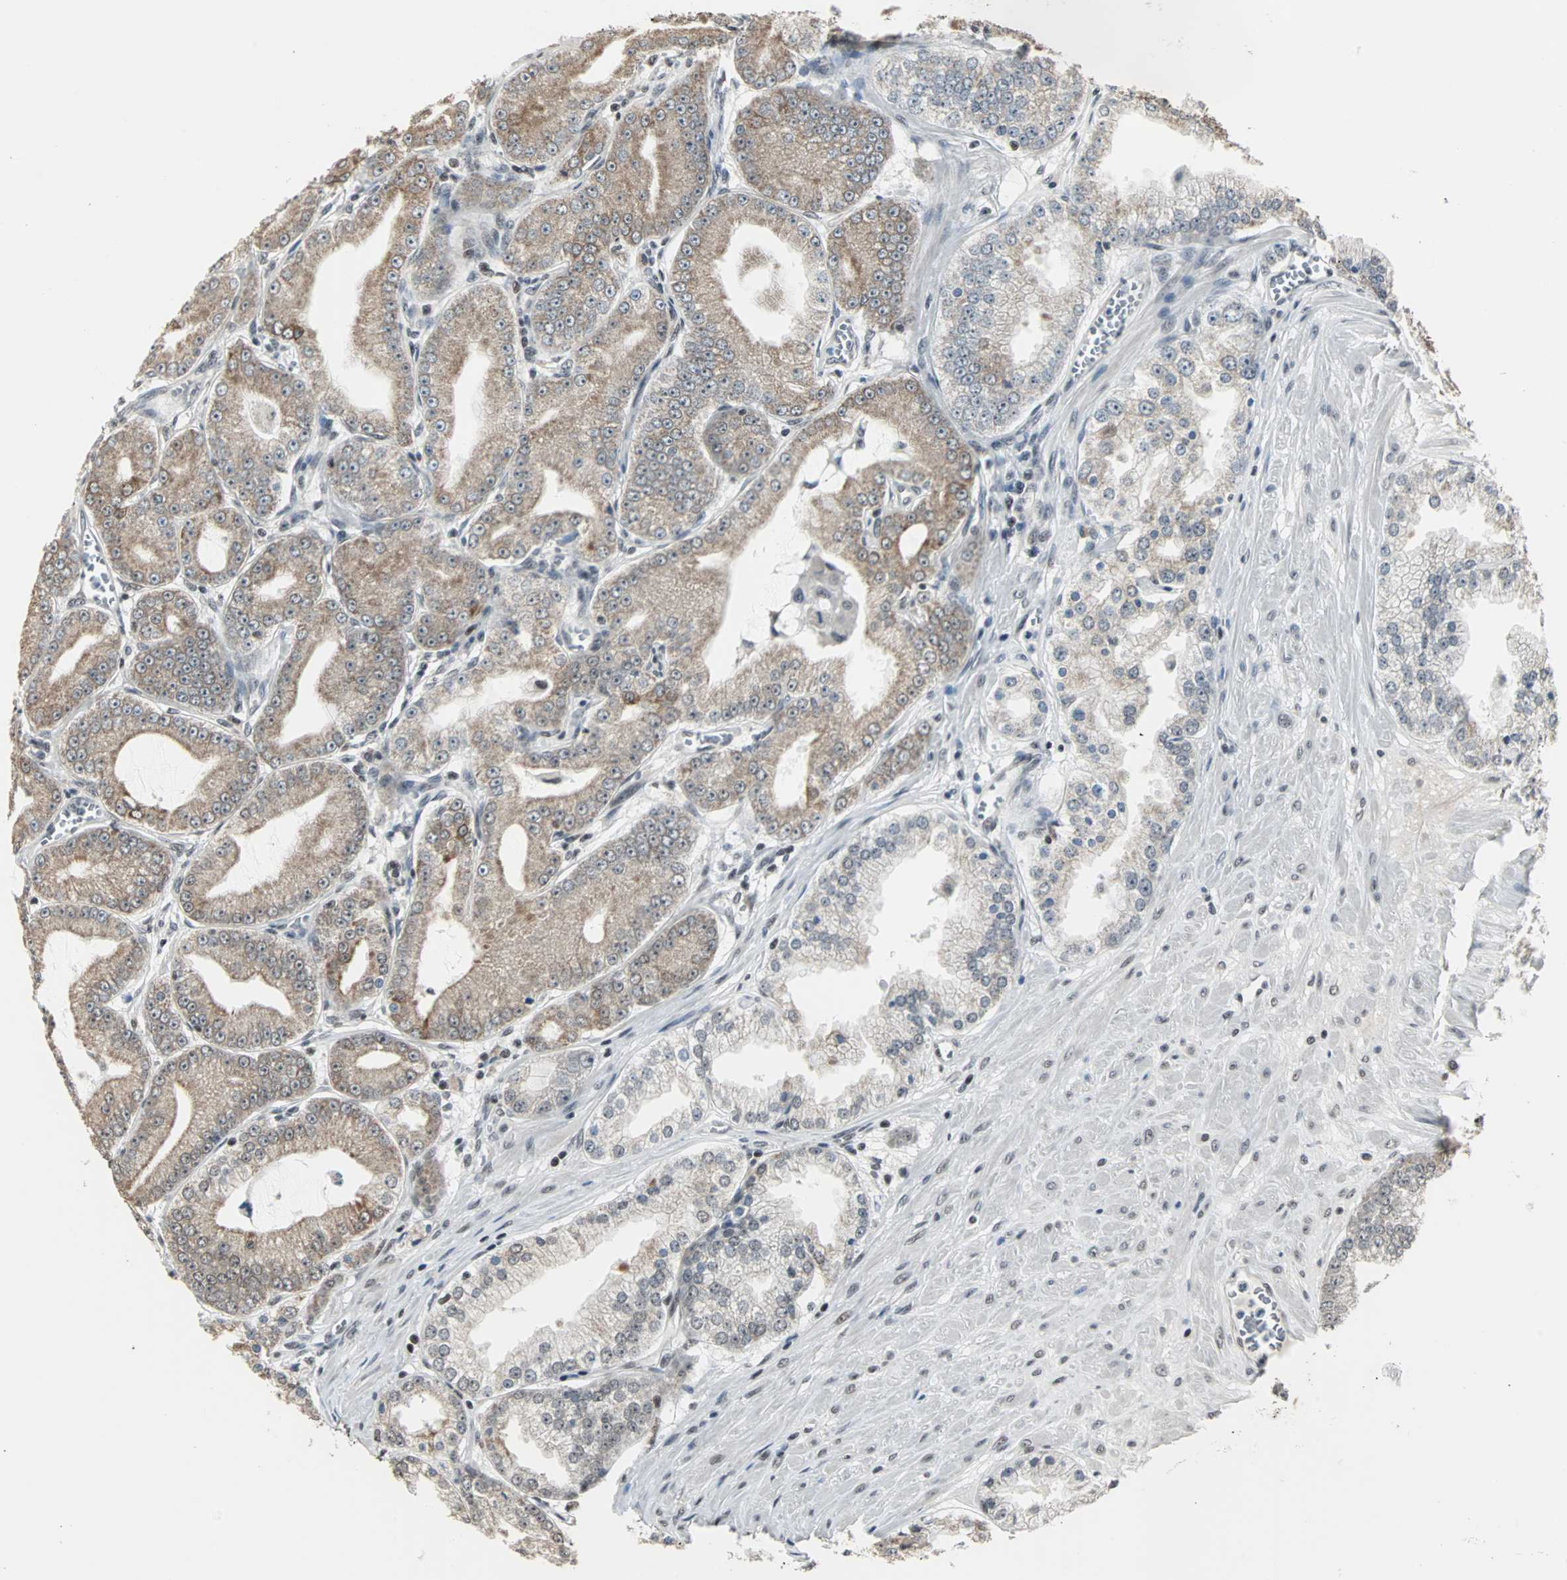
{"staining": {"intensity": "moderate", "quantity": "25%-75%", "location": "cytoplasmic/membranous"}, "tissue": "prostate cancer", "cell_type": "Tumor cells", "image_type": "cancer", "snomed": [{"axis": "morphology", "description": "Adenocarcinoma, High grade"}, {"axis": "topography", "description": "Prostate"}], "caption": "Adenocarcinoma (high-grade) (prostate) was stained to show a protein in brown. There is medium levels of moderate cytoplasmic/membranous positivity in approximately 25%-75% of tumor cells.", "gene": "TERF2IP", "patient": {"sex": "male", "age": 61}}